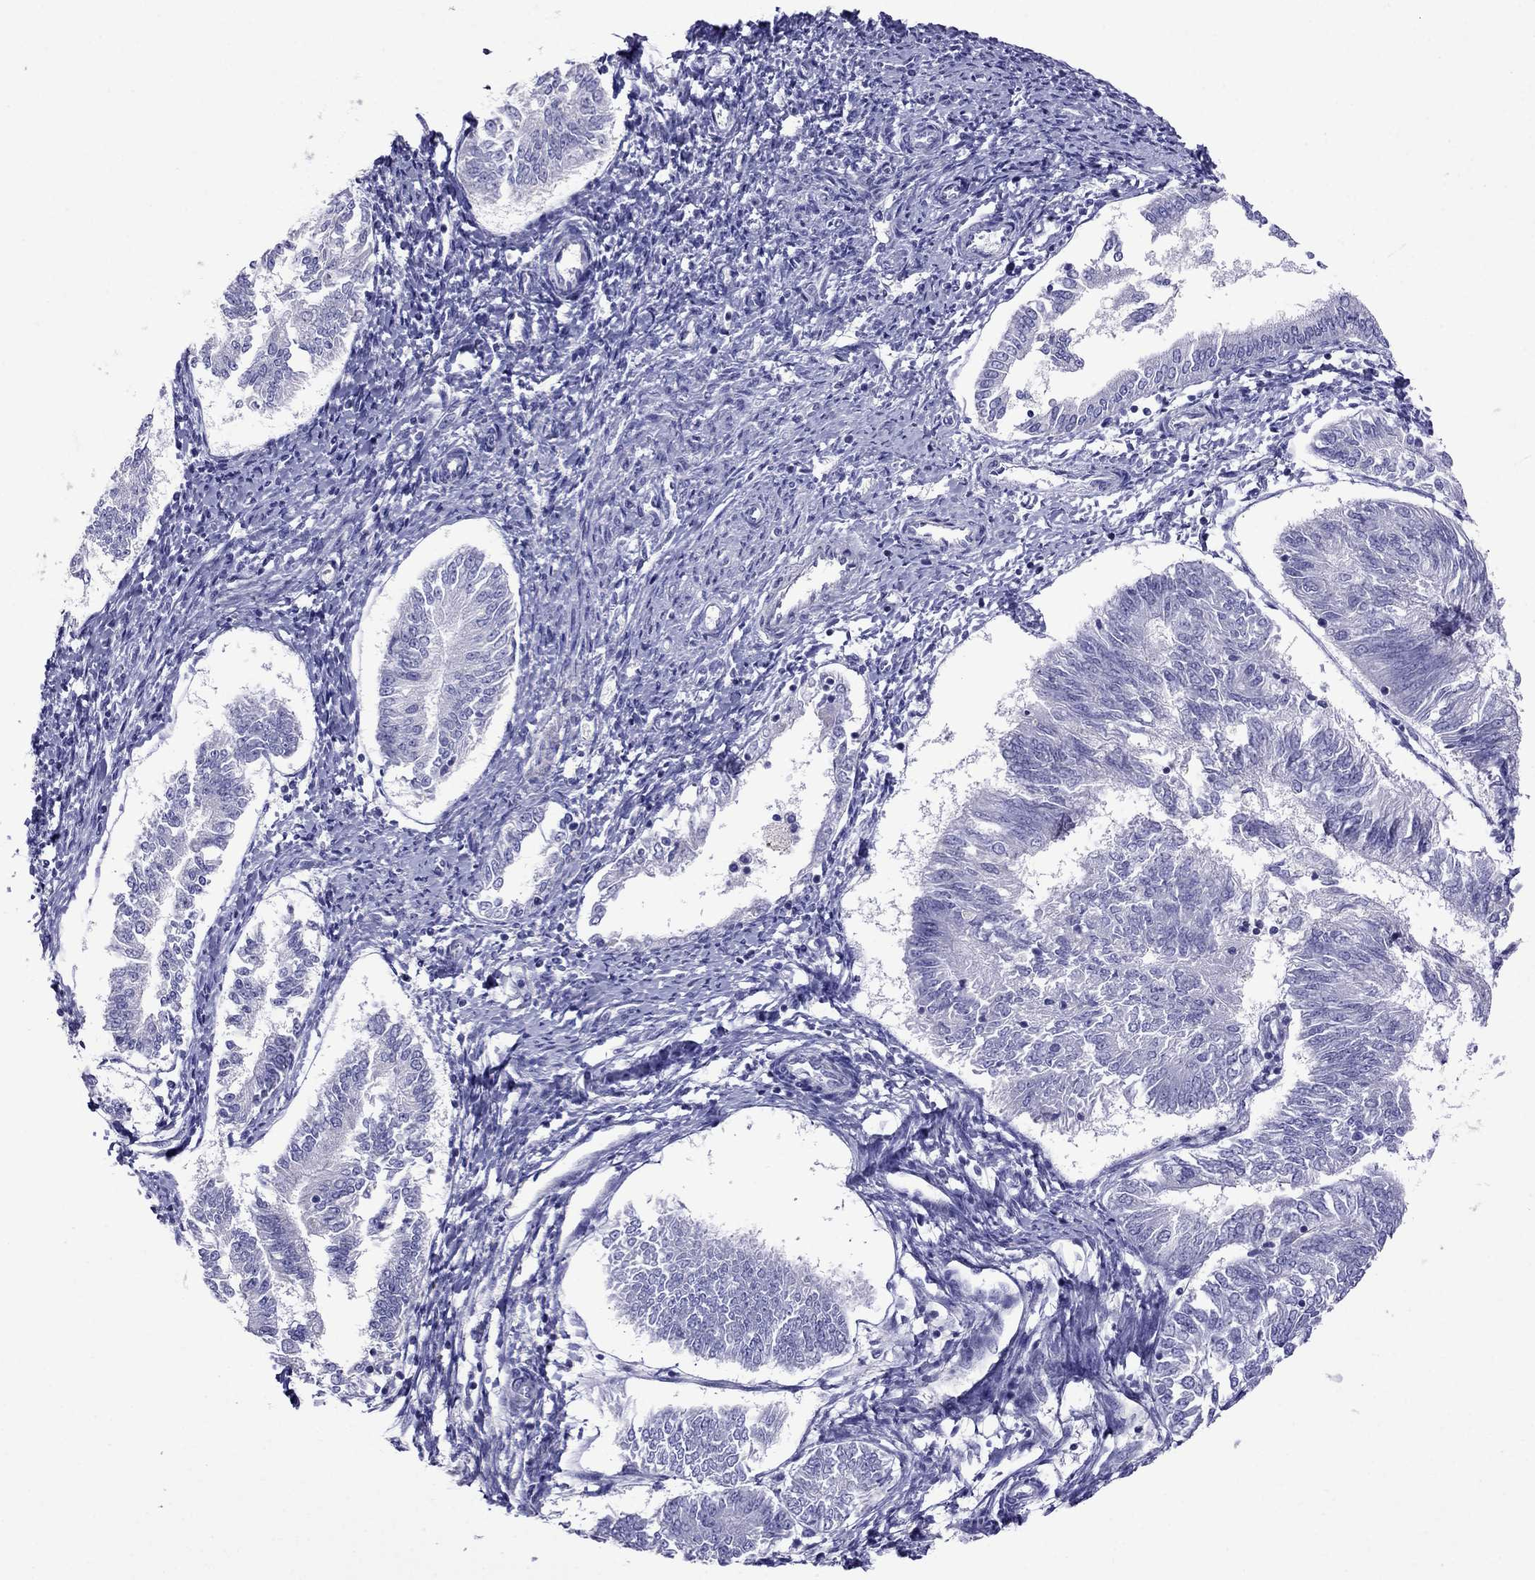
{"staining": {"intensity": "negative", "quantity": "none", "location": "none"}, "tissue": "endometrial cancer", "cell_type": "Tumor cells", "image_type": "cancer", "snomed": [{"axis": "morphology", "description": "Adenocarcinoma, NOS"}, {"axis": "topography", "description": "Endometrium"}], "caption": "This is an immunohistochemistry (IHC) image of human endometrial cancer. There is no staining in tumor cells.", "gene": "TDRD1", "patient": {"sex": "female", "age": 58}}